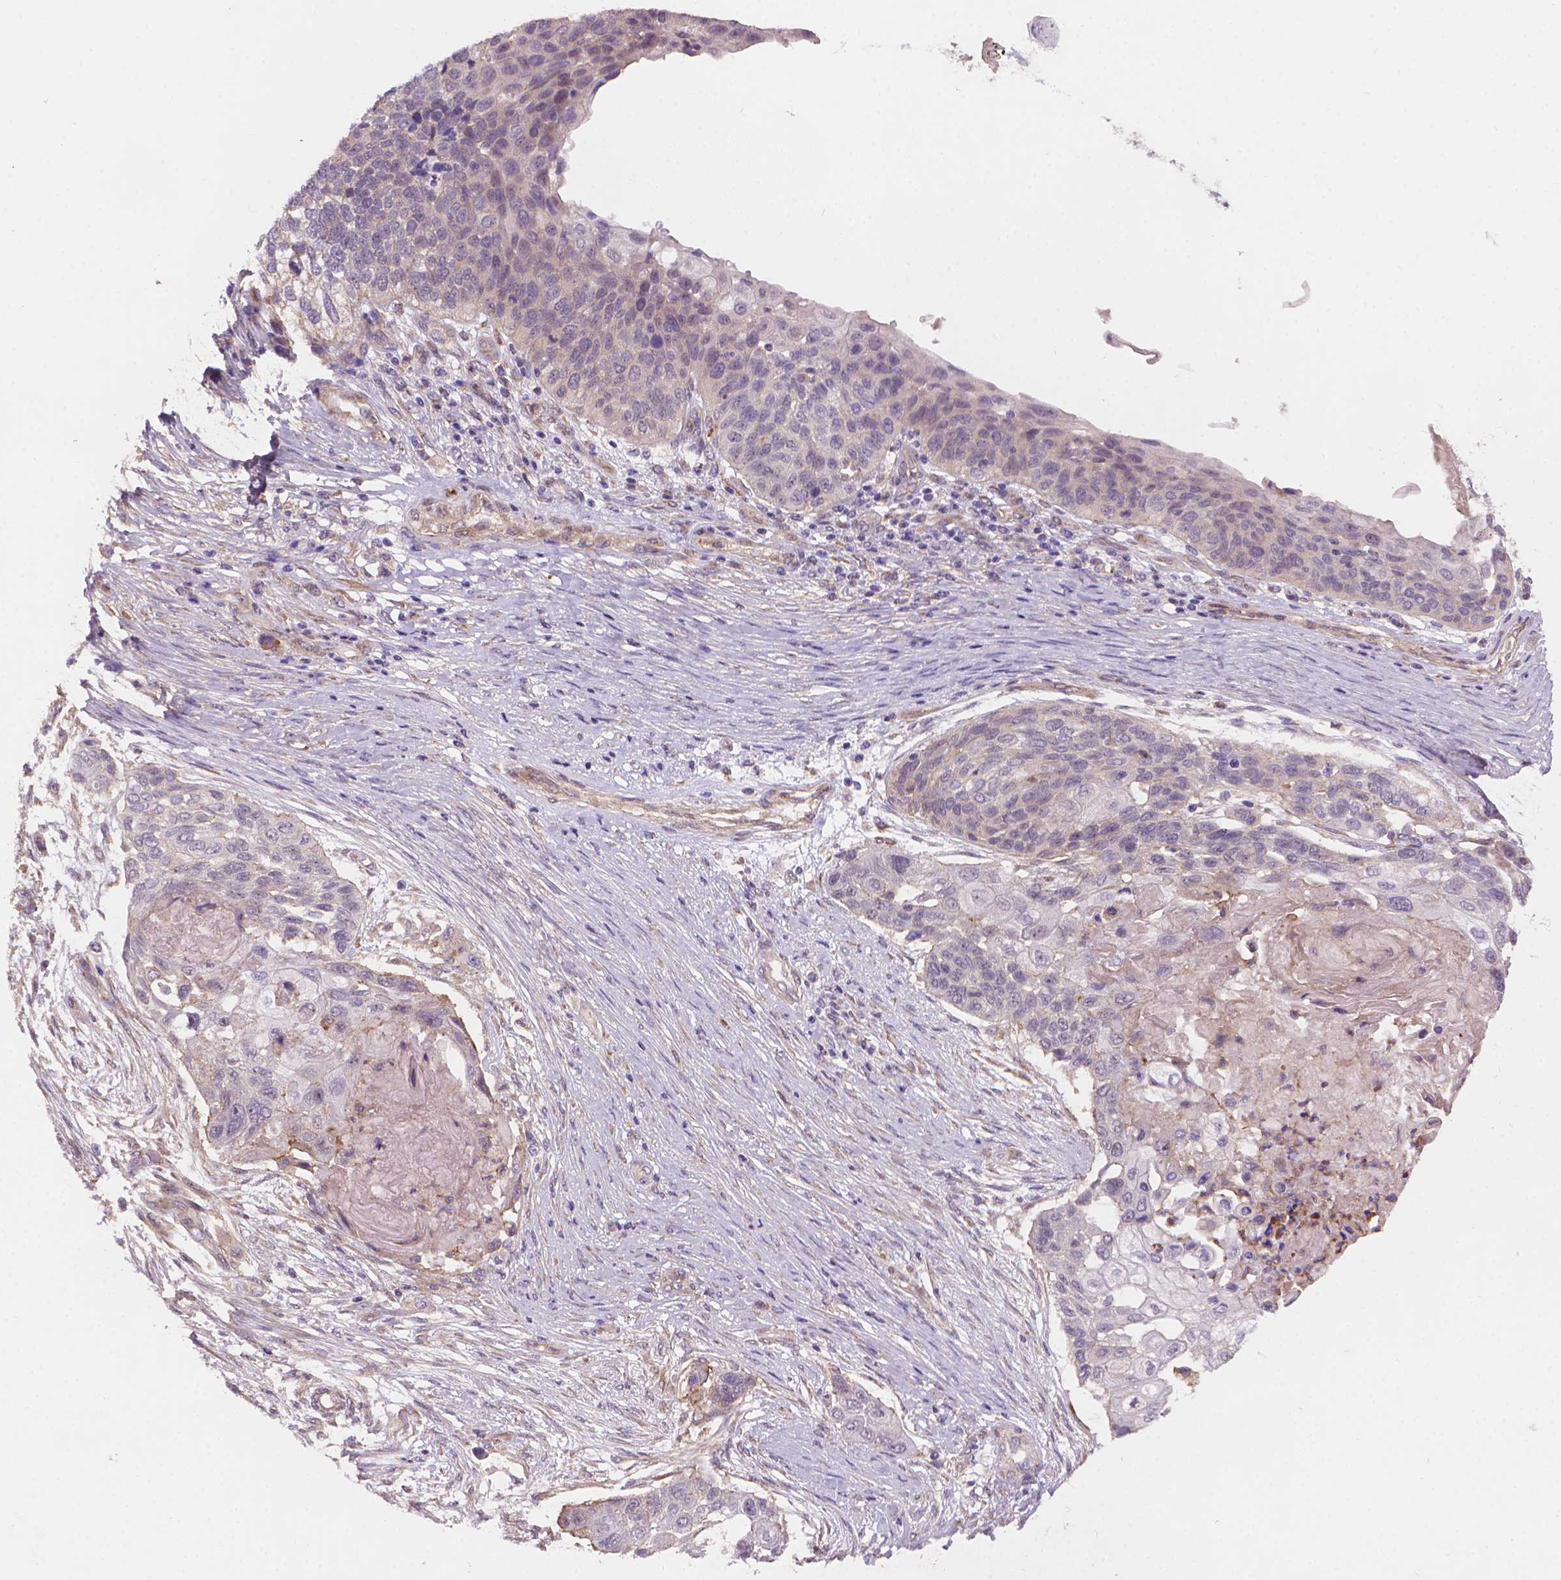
{"staining": {"intensity": "negative", "quantity": "none", "location": "none"}, "tissue": "lung cancer", "cell_type": "Tumor cells", "image_type": "cancer", "snomed": [{"axis": "morphology", "description": "Squamous cell carcinoma, NOS"}, {"axis": "topography", "description": "Lung"}], "caption": "Immunohistochemical staining of human lung cancer (squamous cell carcinoma) displays no significant expression in tumor cells.", "gene": "AMMECR1", "patient": {"sex": "male", "age": 69}}